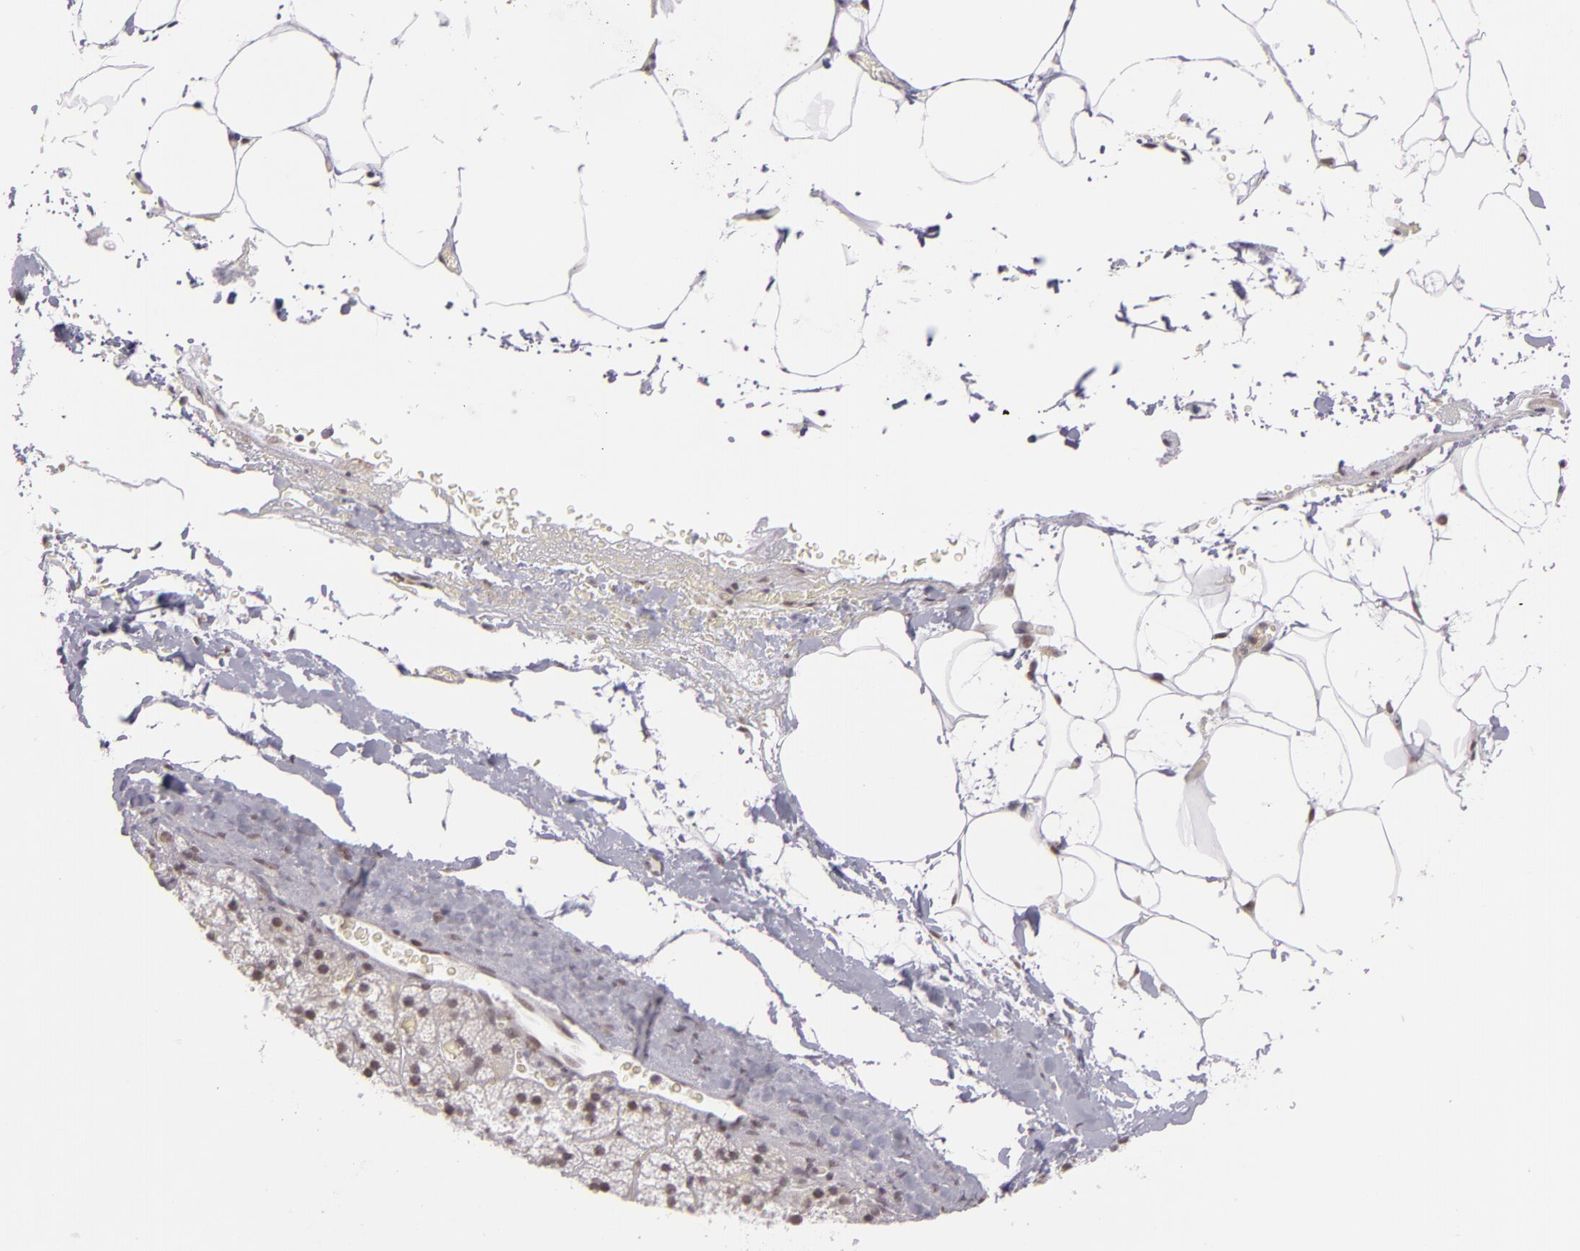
{"staining": {"intensity": "negative", "quantity": "none", "location": "none"}, "tissue": "adrenal gland", "cell_type": "Glandular cells", "image_type": "normal", "snomed": [{"axis": "morphology", "description": "Normal tissue, NOS"}, {"axis": "topography", "description": "Adrenal gland"}], "caption": "A high-resolution micrograph shows immunohistochemistry (IHC) staining of normal adrenal gland, which demonstrates no significant staining in glandular cells.", "gene": "RRP7A", "patient": {"sex": "male", "age": 35}}